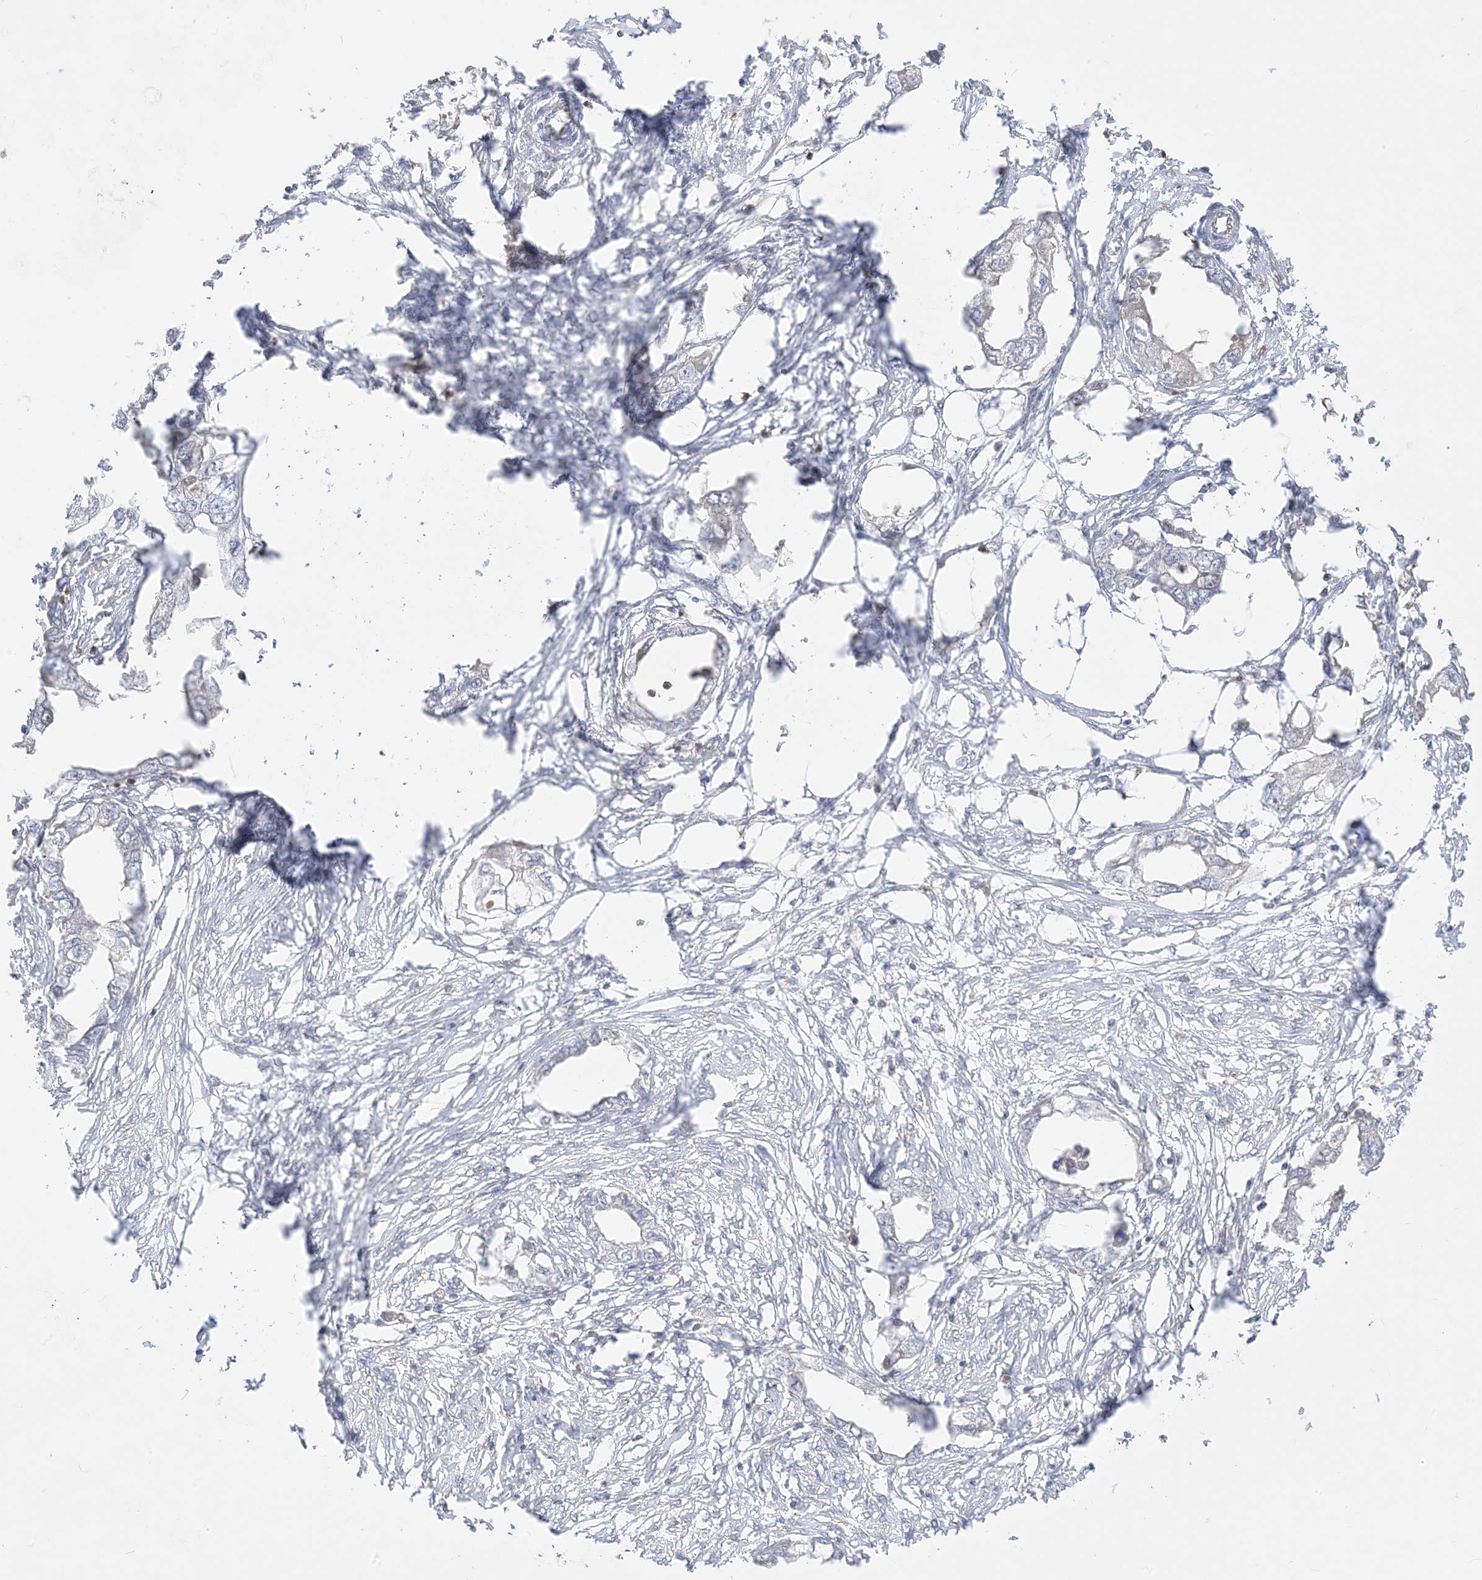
{"staining": {"intensity": "negative", "quantity": "none", "location": "none"}, "tissue": "endometrial cancer", "cell_type": "Tumor cells", "image_type": "cancer", "snomed": [{"axis": "morphology", "description": "Adenocarcinoma, NOS"}, {"axis": "morphology", "description": "Adenocarcinoma, metastatic, NOS"}, {"axis": "topography", "description": "Adipose tissue"}, {"axis": "topography", "description": "Endometrium"}], "caption": "DAB (3,3'-diaminobenzidine) immunohistochemical staining of human metastatic adenocarcinoma (endometrial) shows no significant expression in tumor cells.", "gene": "KANSL3", "patient": {"sex": "female", "age": 67}}